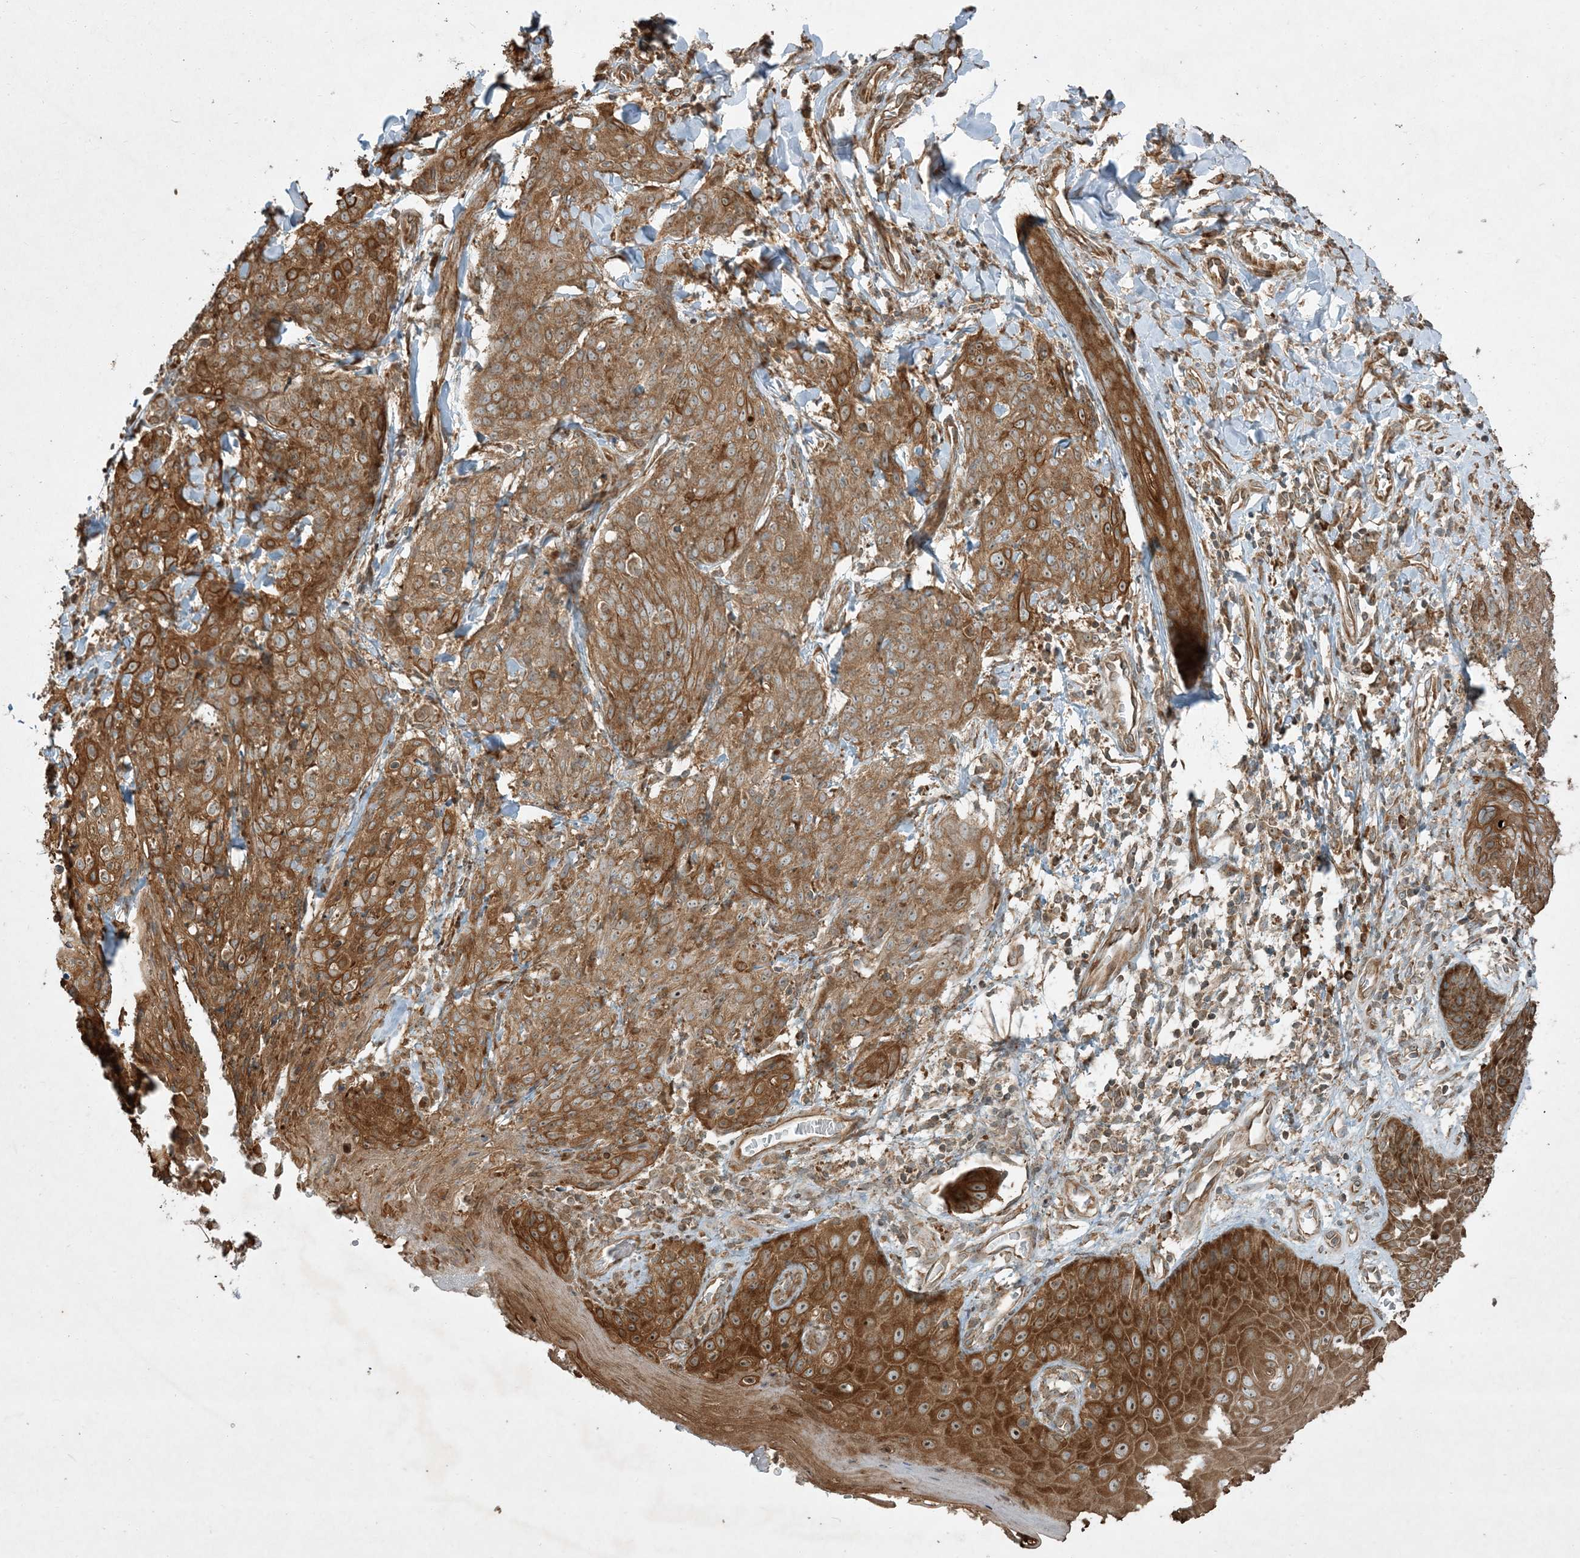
{"staining": {"intensity": "moderate", "quantity": ">75%", "location": "cytoplasmic/membranous"}, "tissue": "skin cancer", "cell_type": "Tumor cells", "image_type": "cancer", "snomed": [{"axis": "morphology", "description": "Squamous cell carcinoma, NOS"}, {"axis": "topography", "description": "Skin"}, {"axis": "topography", "description": "Vulva"}], "caption": "Immunohistochemical staining of human skin squamous cell carcinoma demonstrates medium levels of moderate cytoplasmic/membranous protein staining in approximately >75% of tumor cells.", "gene": "COMMD8", "patient": {"sex": "female", "age": 85}}